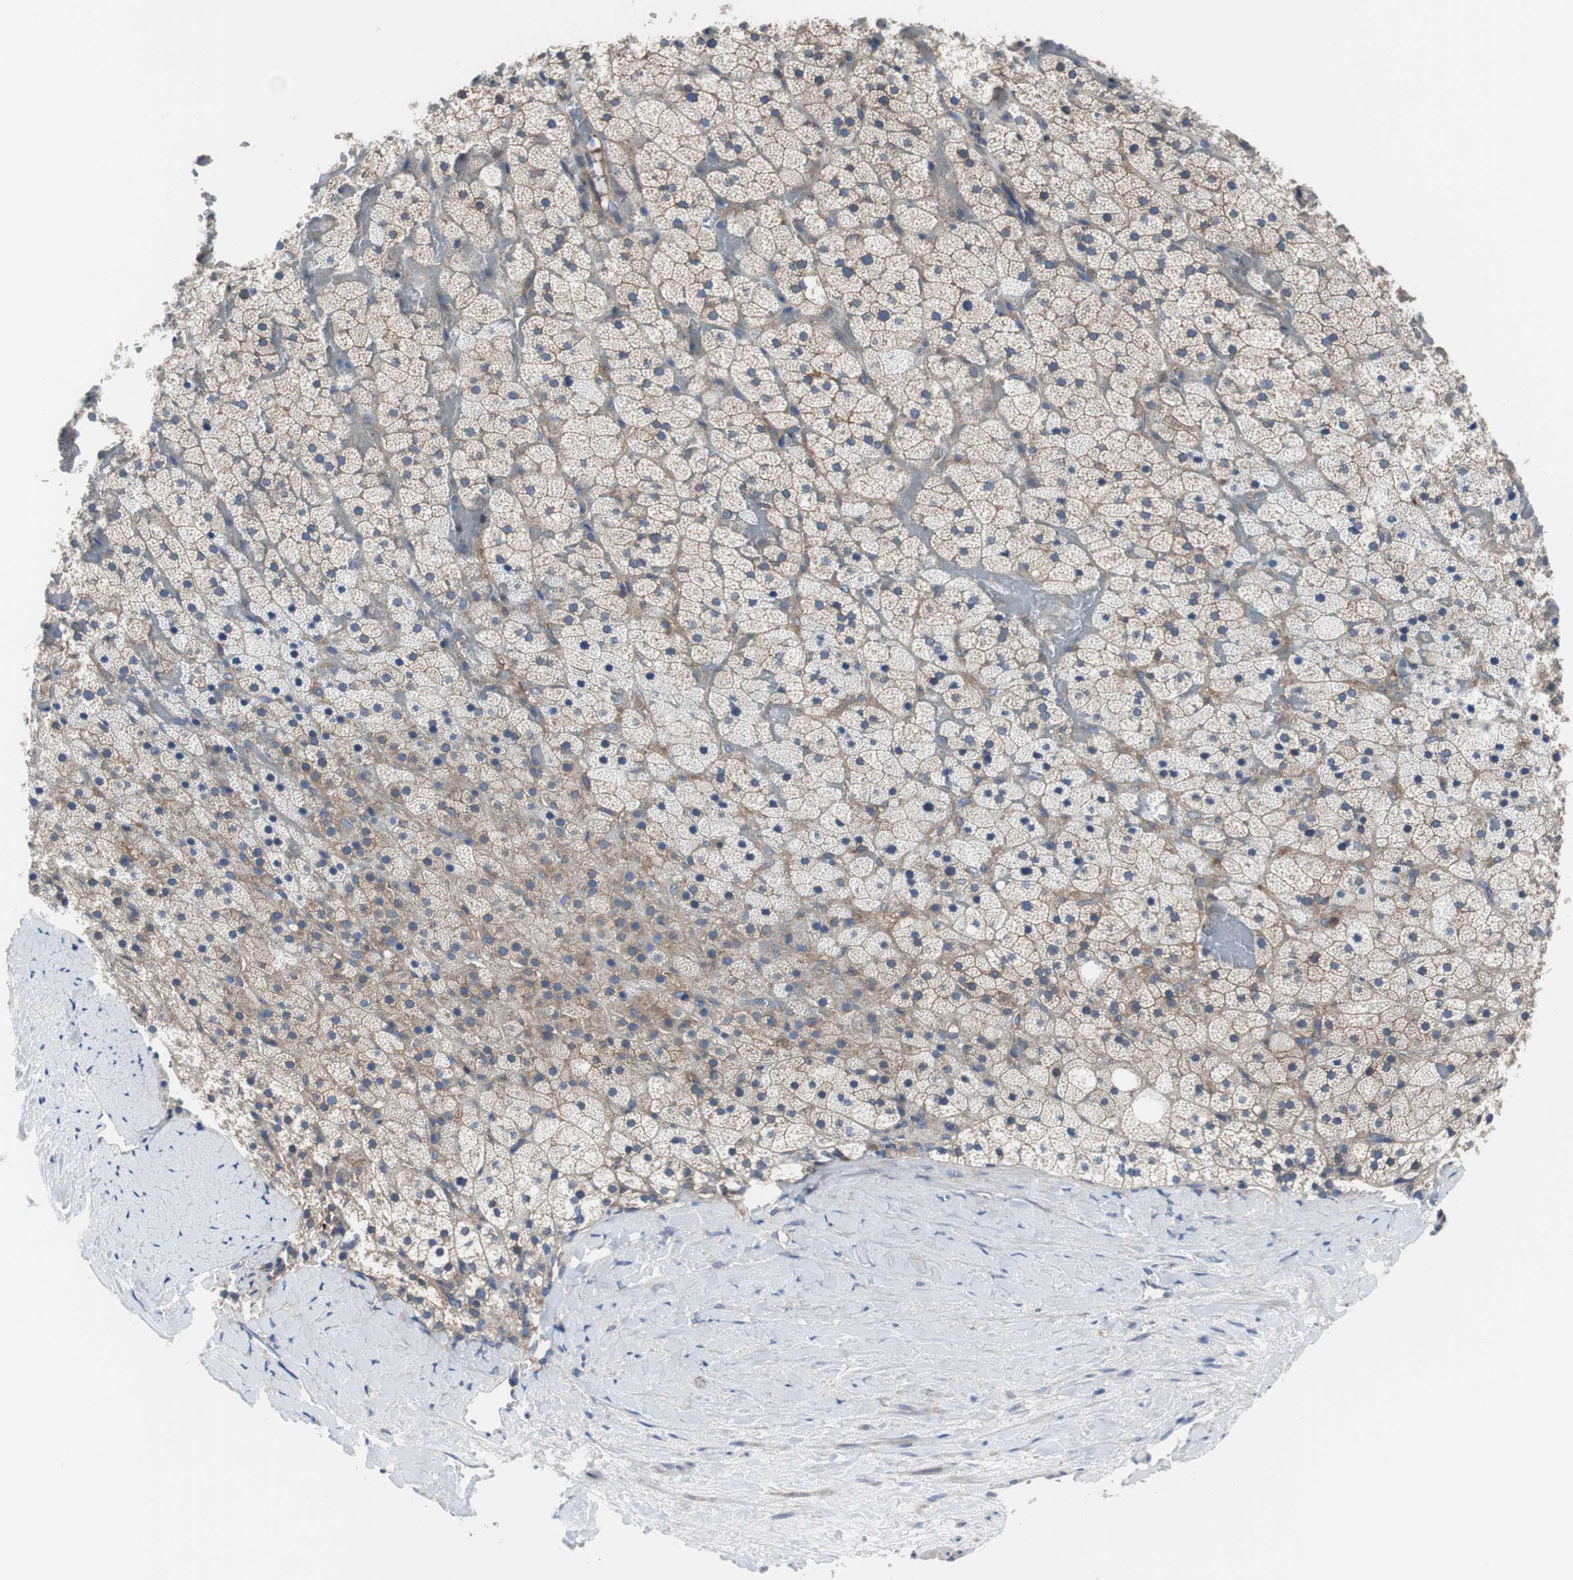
{"staining": {"intensity": "moderate", "quantity": ">75%", "location": "cytoplasmic/membranous"}, "tissue": "adrenal gland", "cell_type": "Glandular cells", "image_type": "normal", "snomed": [{"axis": "morphology", "description": "Normal tissue, NOS"}, {"axis": "topography", "description": "Adrenal gland"}], "caption": "Normal adrenal gland displays moderate cytoplasmic/membranous positivity in approximately >75% of glandular cells, visualized by immunohistochemistry. The staining was performed using DAB (3,3'-diaminobenzidine) to visualize the protein expression in brown, while the nuclei were stained in blue with hematoxylin (Magnification: 20x).", "gene": "BRAF", "patient": {"sex": "male", "age": 35}}